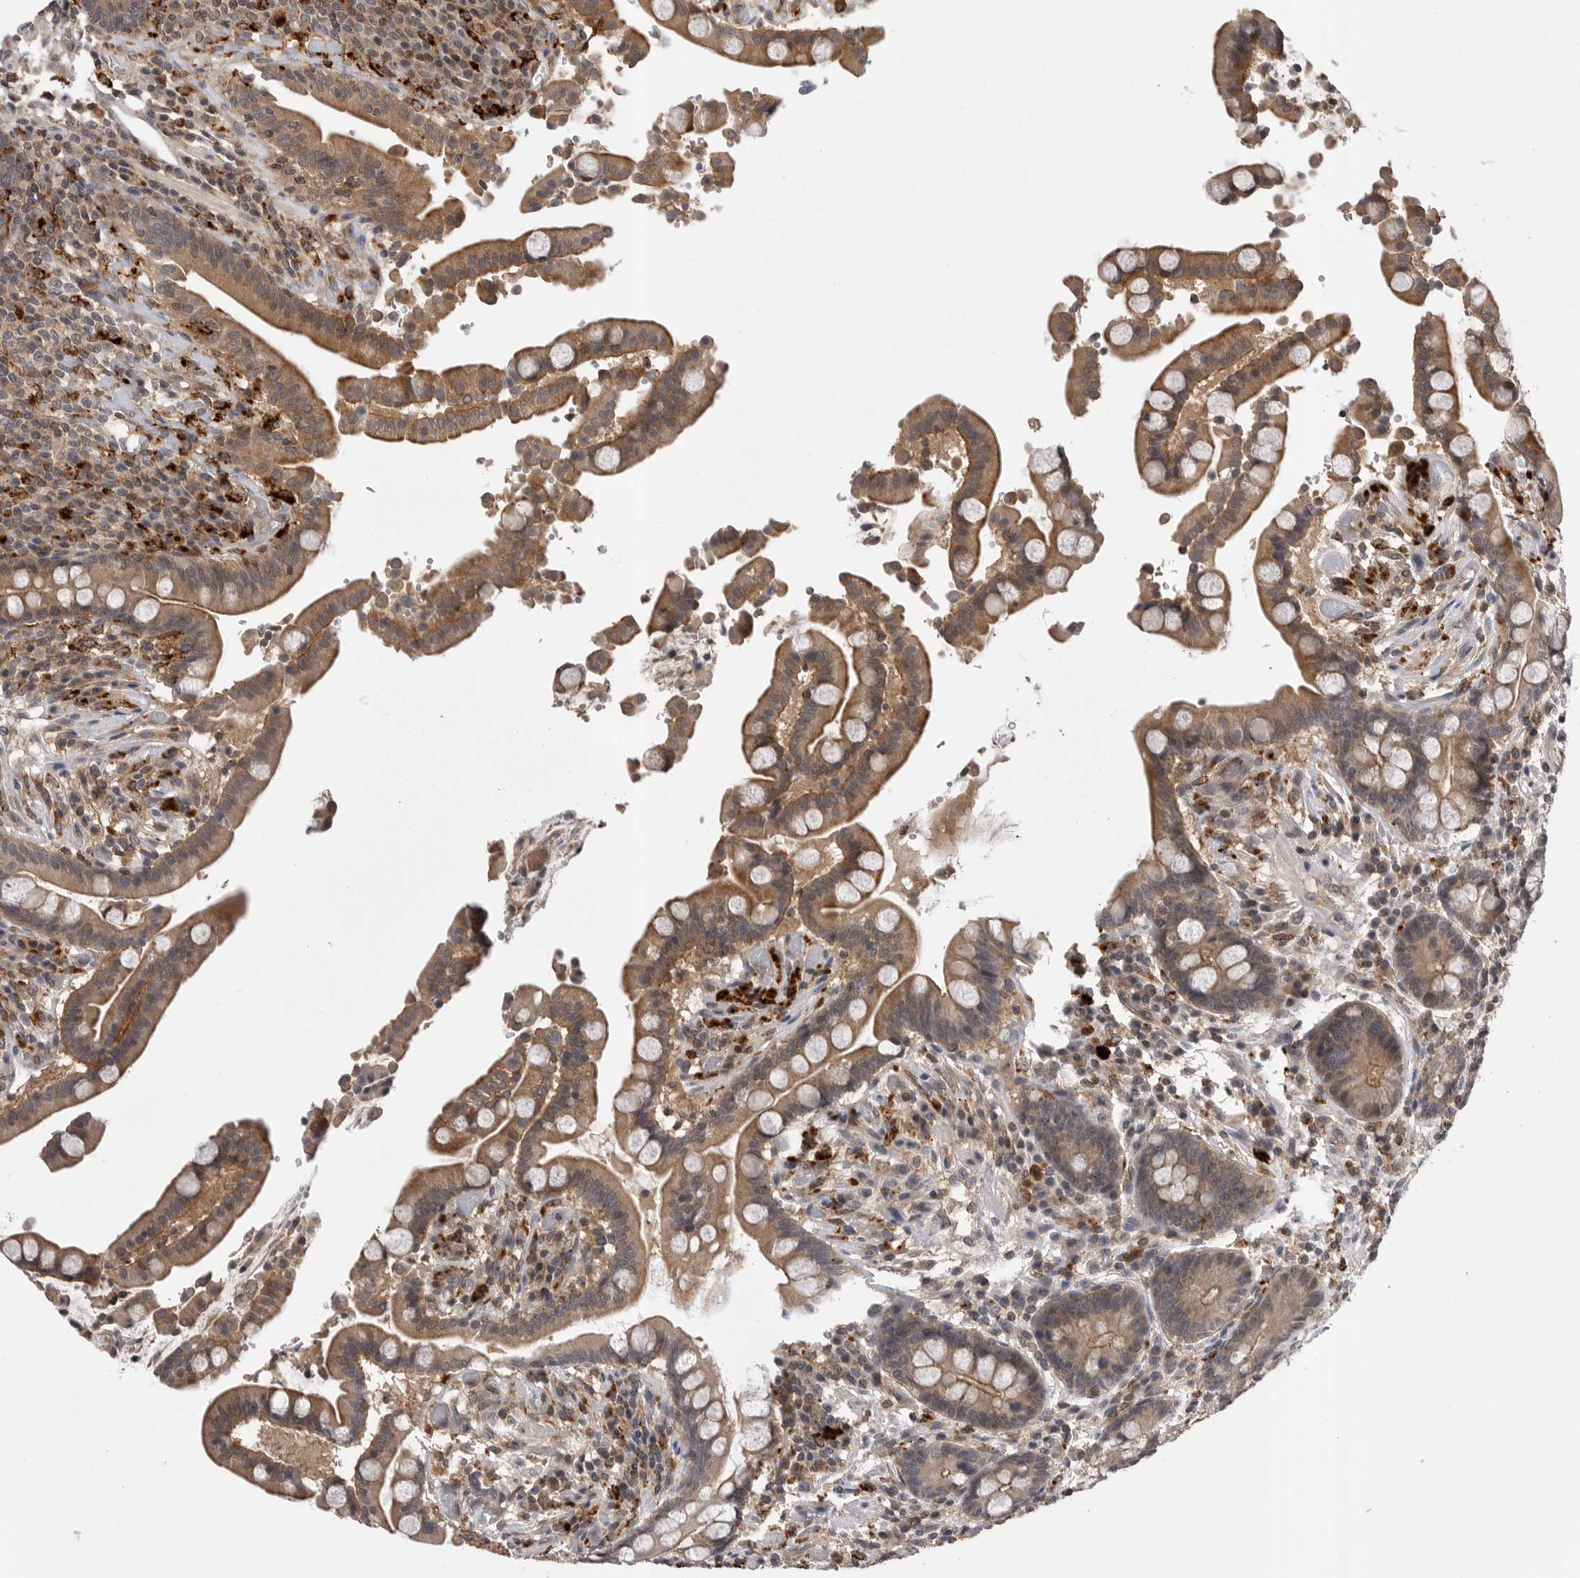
{"staining": {"intensity": "weak", "quantity": ">75%", "location": "cytoplasmic/membranous"}, "tissue": "colon", "cell_type": "Endothelial cells", "image_type": "normal", "snomed": [{"axis": "morphology", "description": "Normal tissue, NOS"}, {"axis": "topography", "description": "Colon"}], "caption": "This image displays unremarkable colon stained with immunohistochemistry (IHC) to label a protein in brown. The cytoplasmic/membranous of endothelial cells show weak positivity for the protein. Nuclei are counter-stained blue.", "gene": "AOAH", "patient": {"sex": "male", "age": 73}}